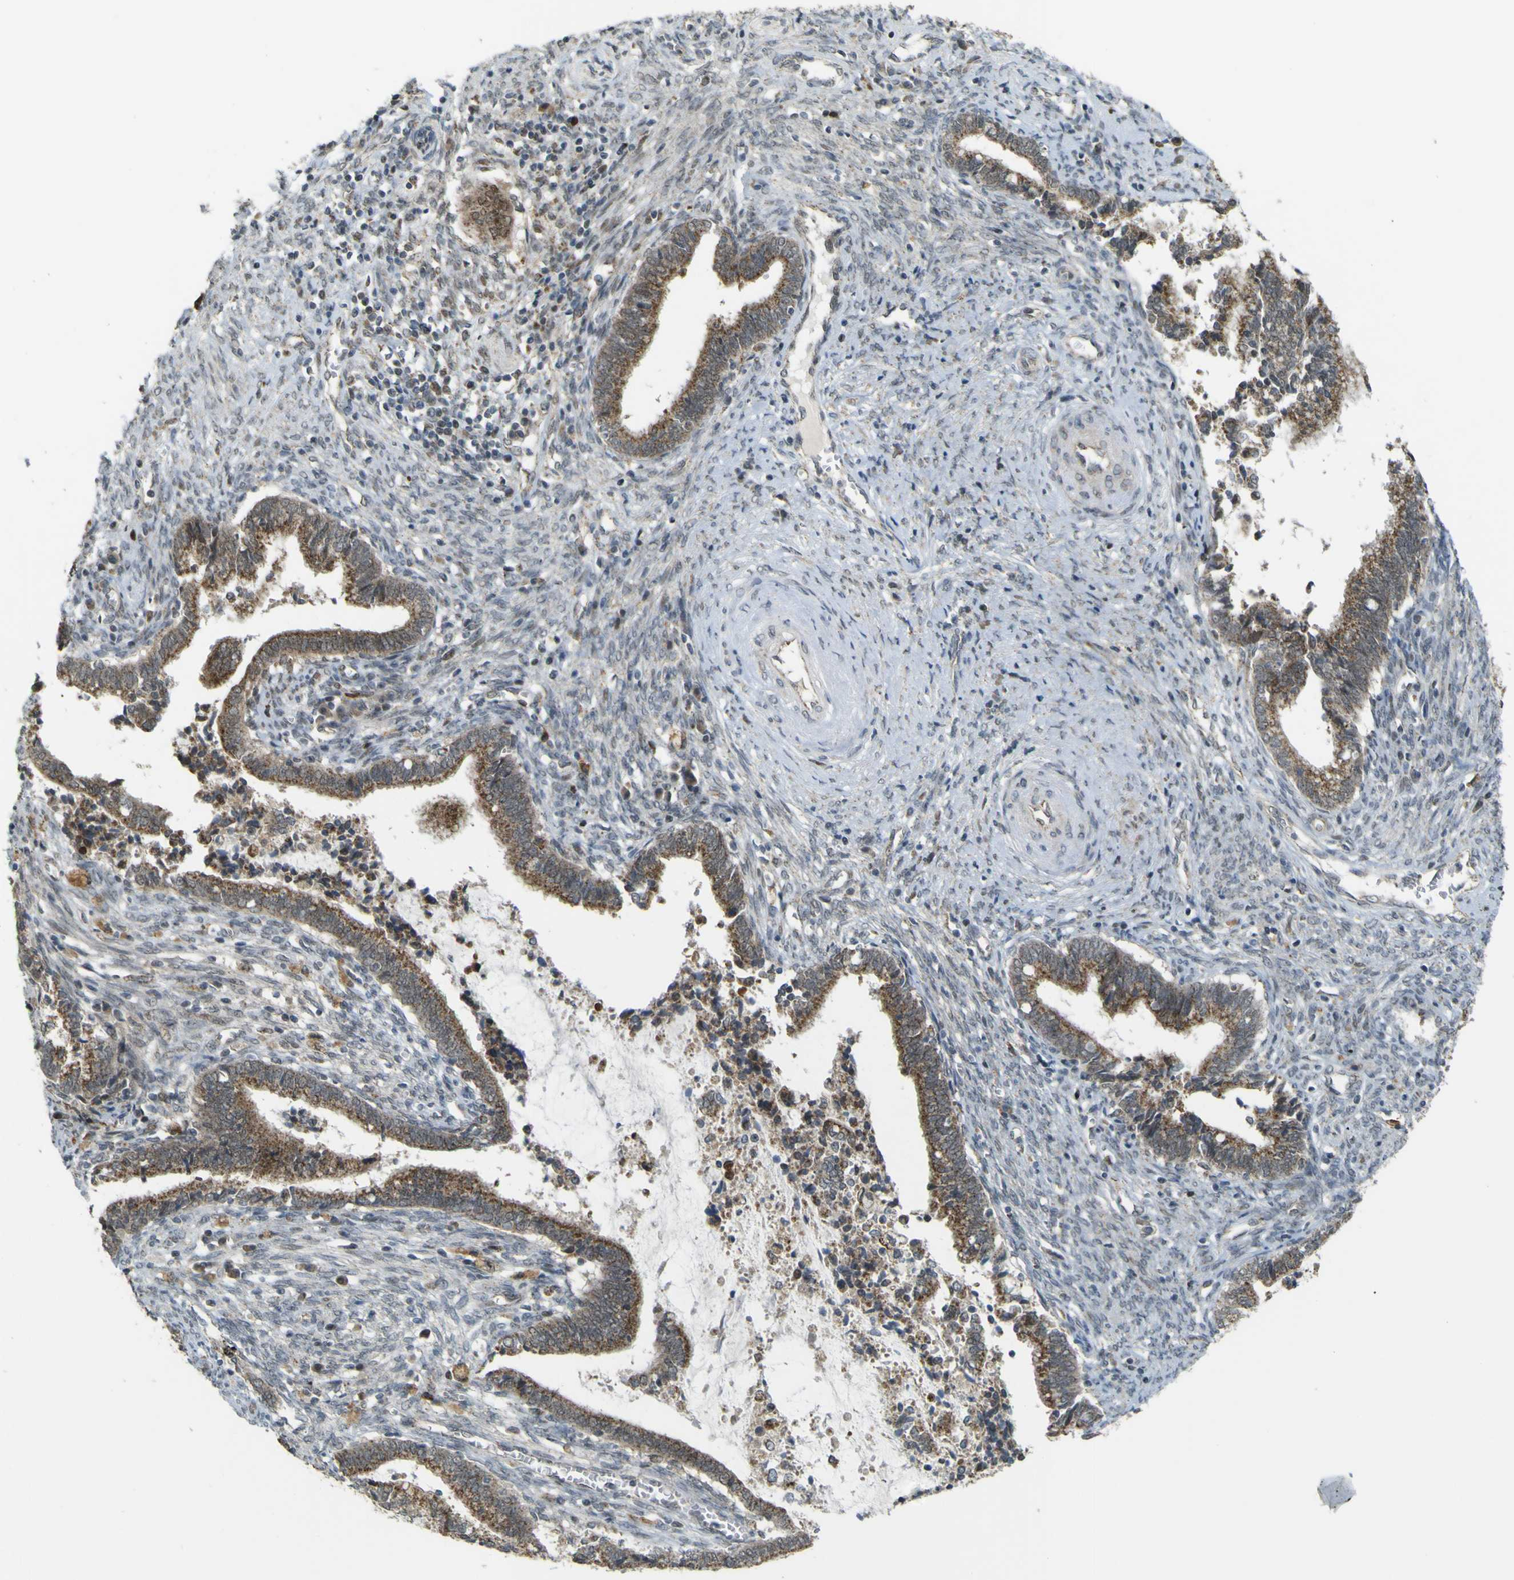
{"staining": {"intensity": "moderate", "quantity": ">75%", "location": "cytoplasmic/membranous"}, "tissue": "cervical cancer", "cell_type": "Tumor cells", "image_type": "cancer", "snomed": [{"axis": "morphology", "description": "Adenocarcinoma, NOS"}, {"axis": "topography", "description": "Cervix"}], "caption": "A photomicrograph of cervical cancer (adenocarcinoma) stained for a protein exhibits moderate cytoplasmic/membranous brown staining in tumor cells.", "gene": "ACBD5", "patient": {"sex": "female", "age": 44}}